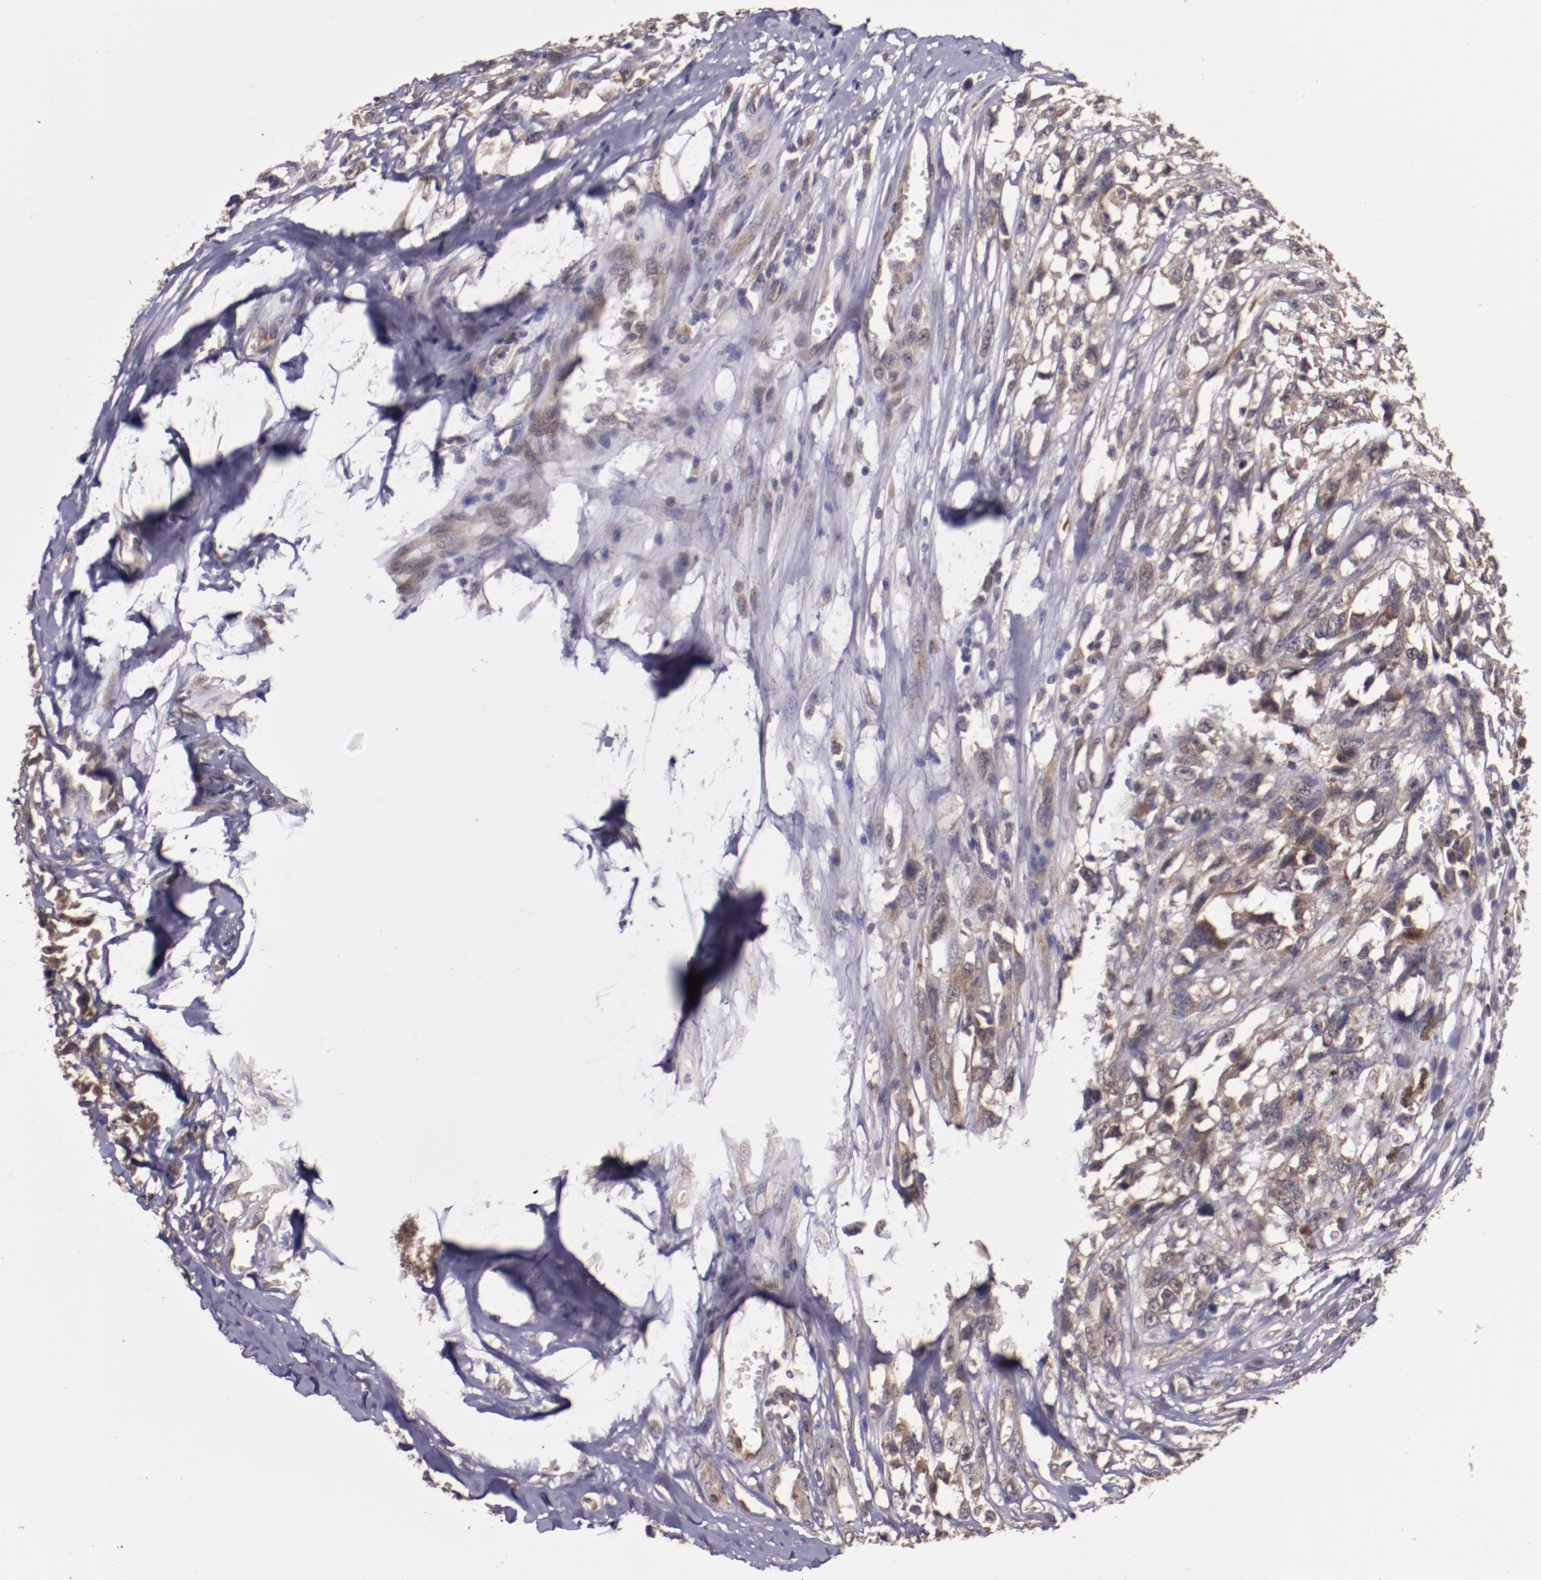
{"staining": {"intensity": "weak", "quantity": ">75%", "location": "cytoplasmic/membranous"}, "tissue": "melanoma", "cell_type": "Tumor cells", "image_type": "cancer", "snomed": [{"axis": "morphology", "description": "Malignant melanoma, Metastatic site"}, {"axis": "topography", "description": "Lymph node"}], "caption": "An image of human melanoma stained for a protein reveals weak cytoplasmic/membranous brown staining in tumor cells.", "gene": "FTSJ1", "patient": {"sex": "male", "age": 59}}